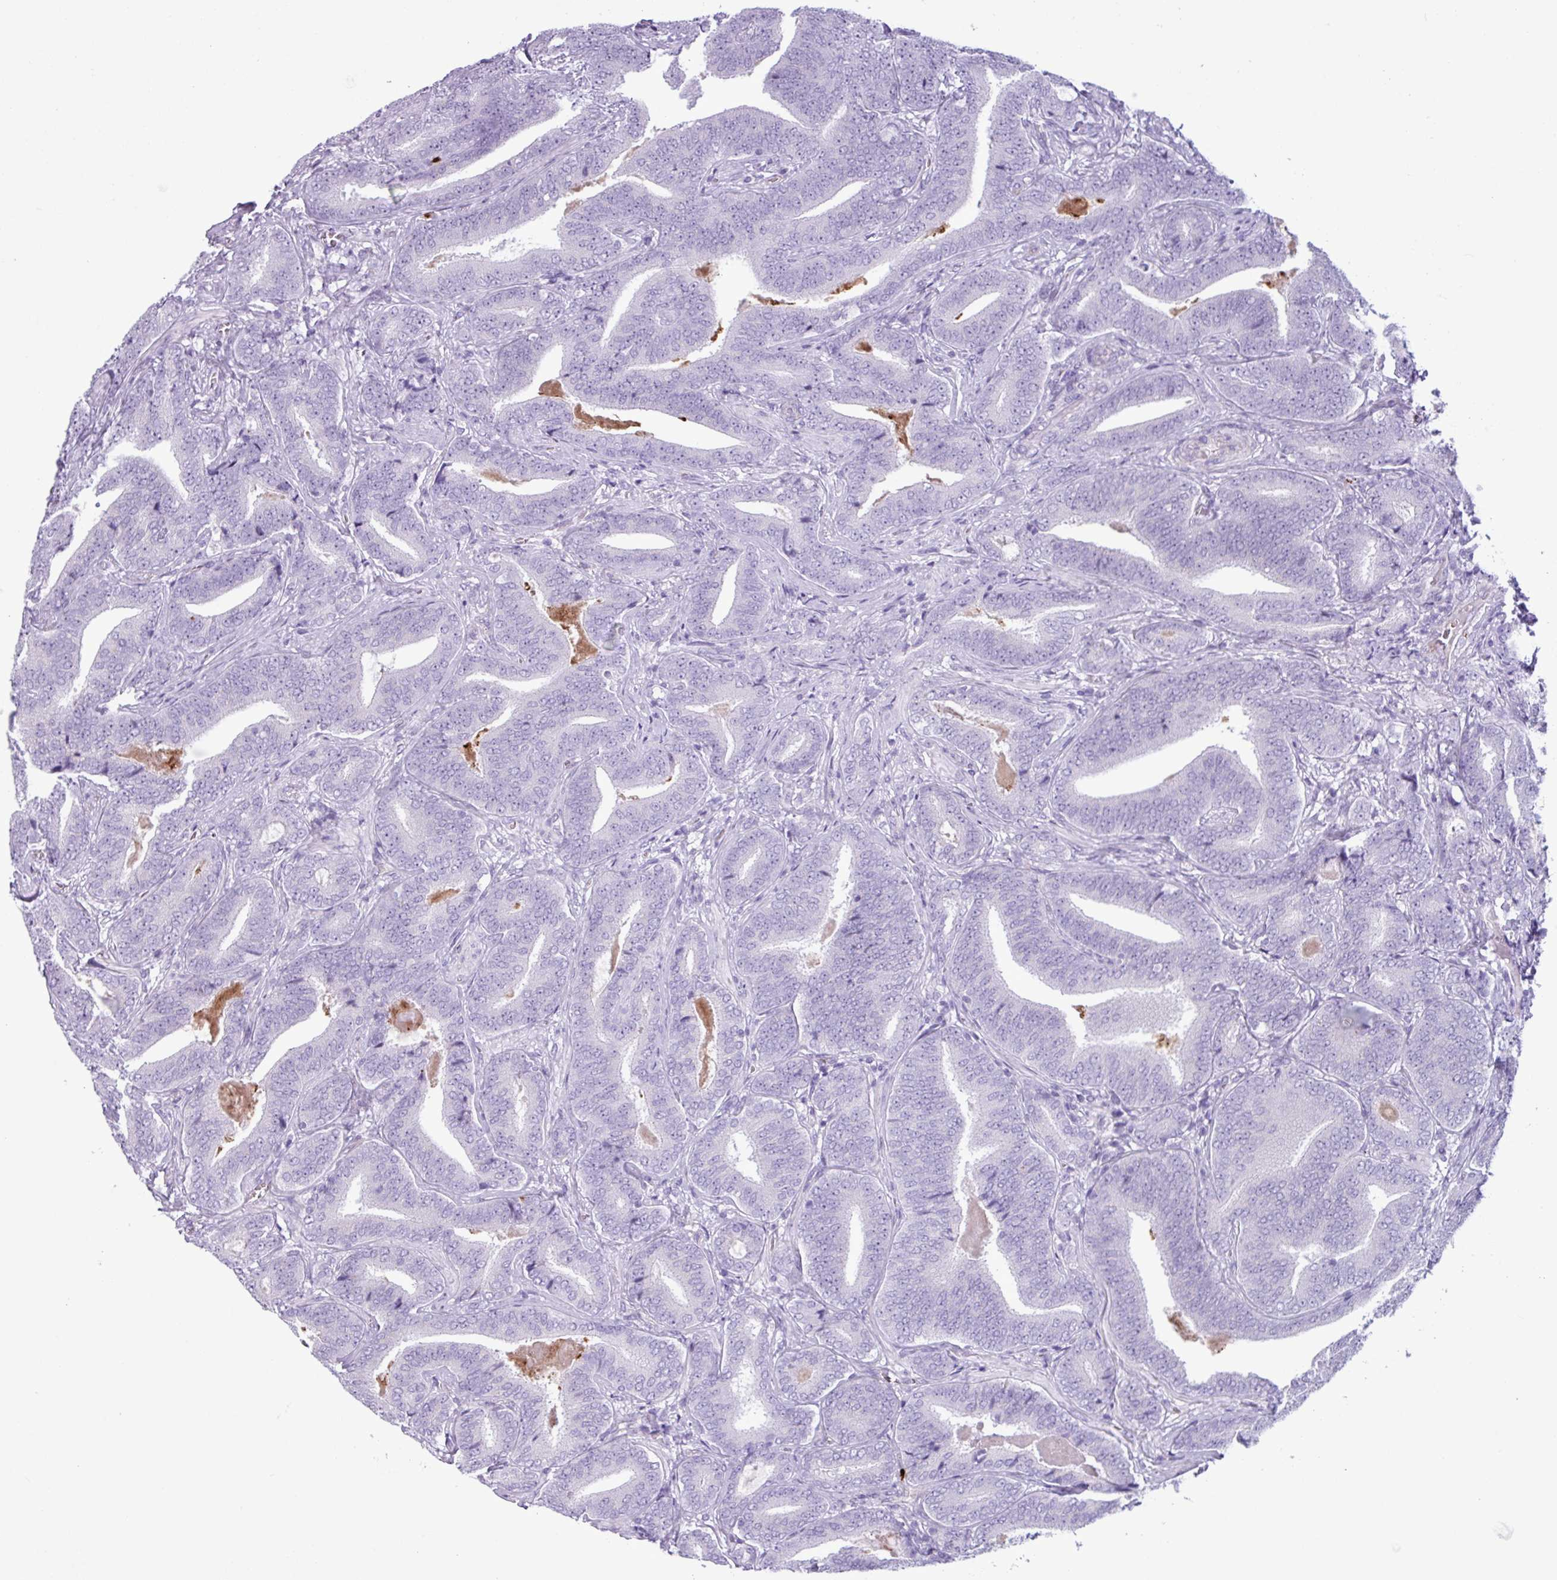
{"staining": {"intensity": "negative", "quantity": "none", "location": "none"}, "tissue": "prostate cancer", "cell_type": "Tumor cells", "image_type": "cancer", "snomed": [{"axis": "morphology", "description": "Adenocarcinoma, Low grade"}, {"axis": "topography", "description": "Prostate and seminal vesicle, NOS"}], "caption": "The image displays no staining of tumor cells in prostate cancer (adenocarcinoma (low-grade)).", "gene": "TMEM178A", "patient": {"sex": "male", "age": 61}}